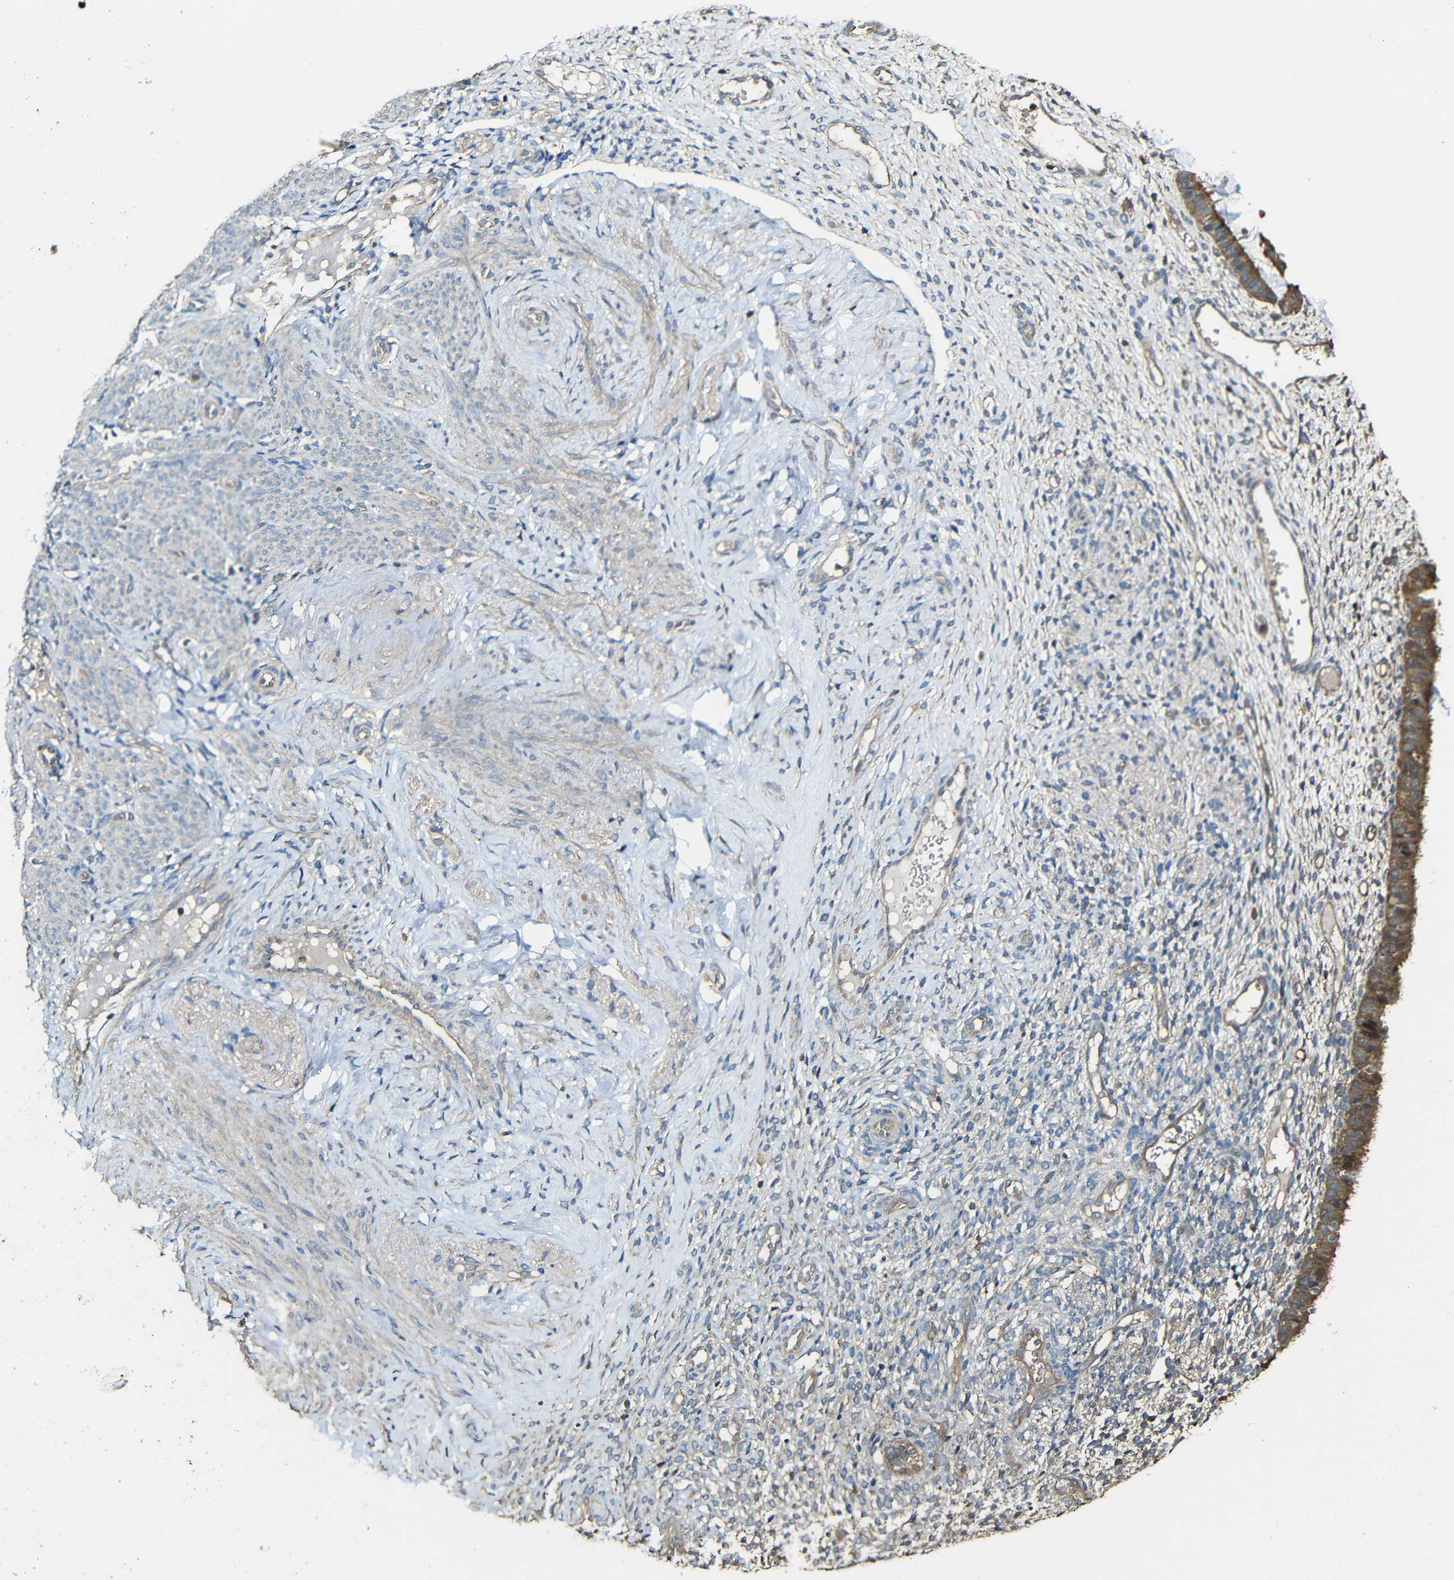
{"staining": {"intensity": "weak", "quantity": "<25%", "location": "cytoplasmic/membranous"}, "tissue": "endometrium", "cell_type": "Cells in endometrial stroma", "image_type": "normal", "snomed": [{"axis": "morphology", "description": "Normal tissue, NOS"}, {"axis": "topography", "description": "Endometrium"}], "caption": "High magnification brightfield microscopy of normal endometrium stained with DAB (3,3'-diaminobenzidine) (brown) and counterstained with hematoxylin (blue): cells in endometrial stroma show no significant staining. (DAB immunohistochemistry visualized using brightfield microscopy, high magnification).", "gene": "CASP8", "patient": {"sex": "female", "age": 61}}